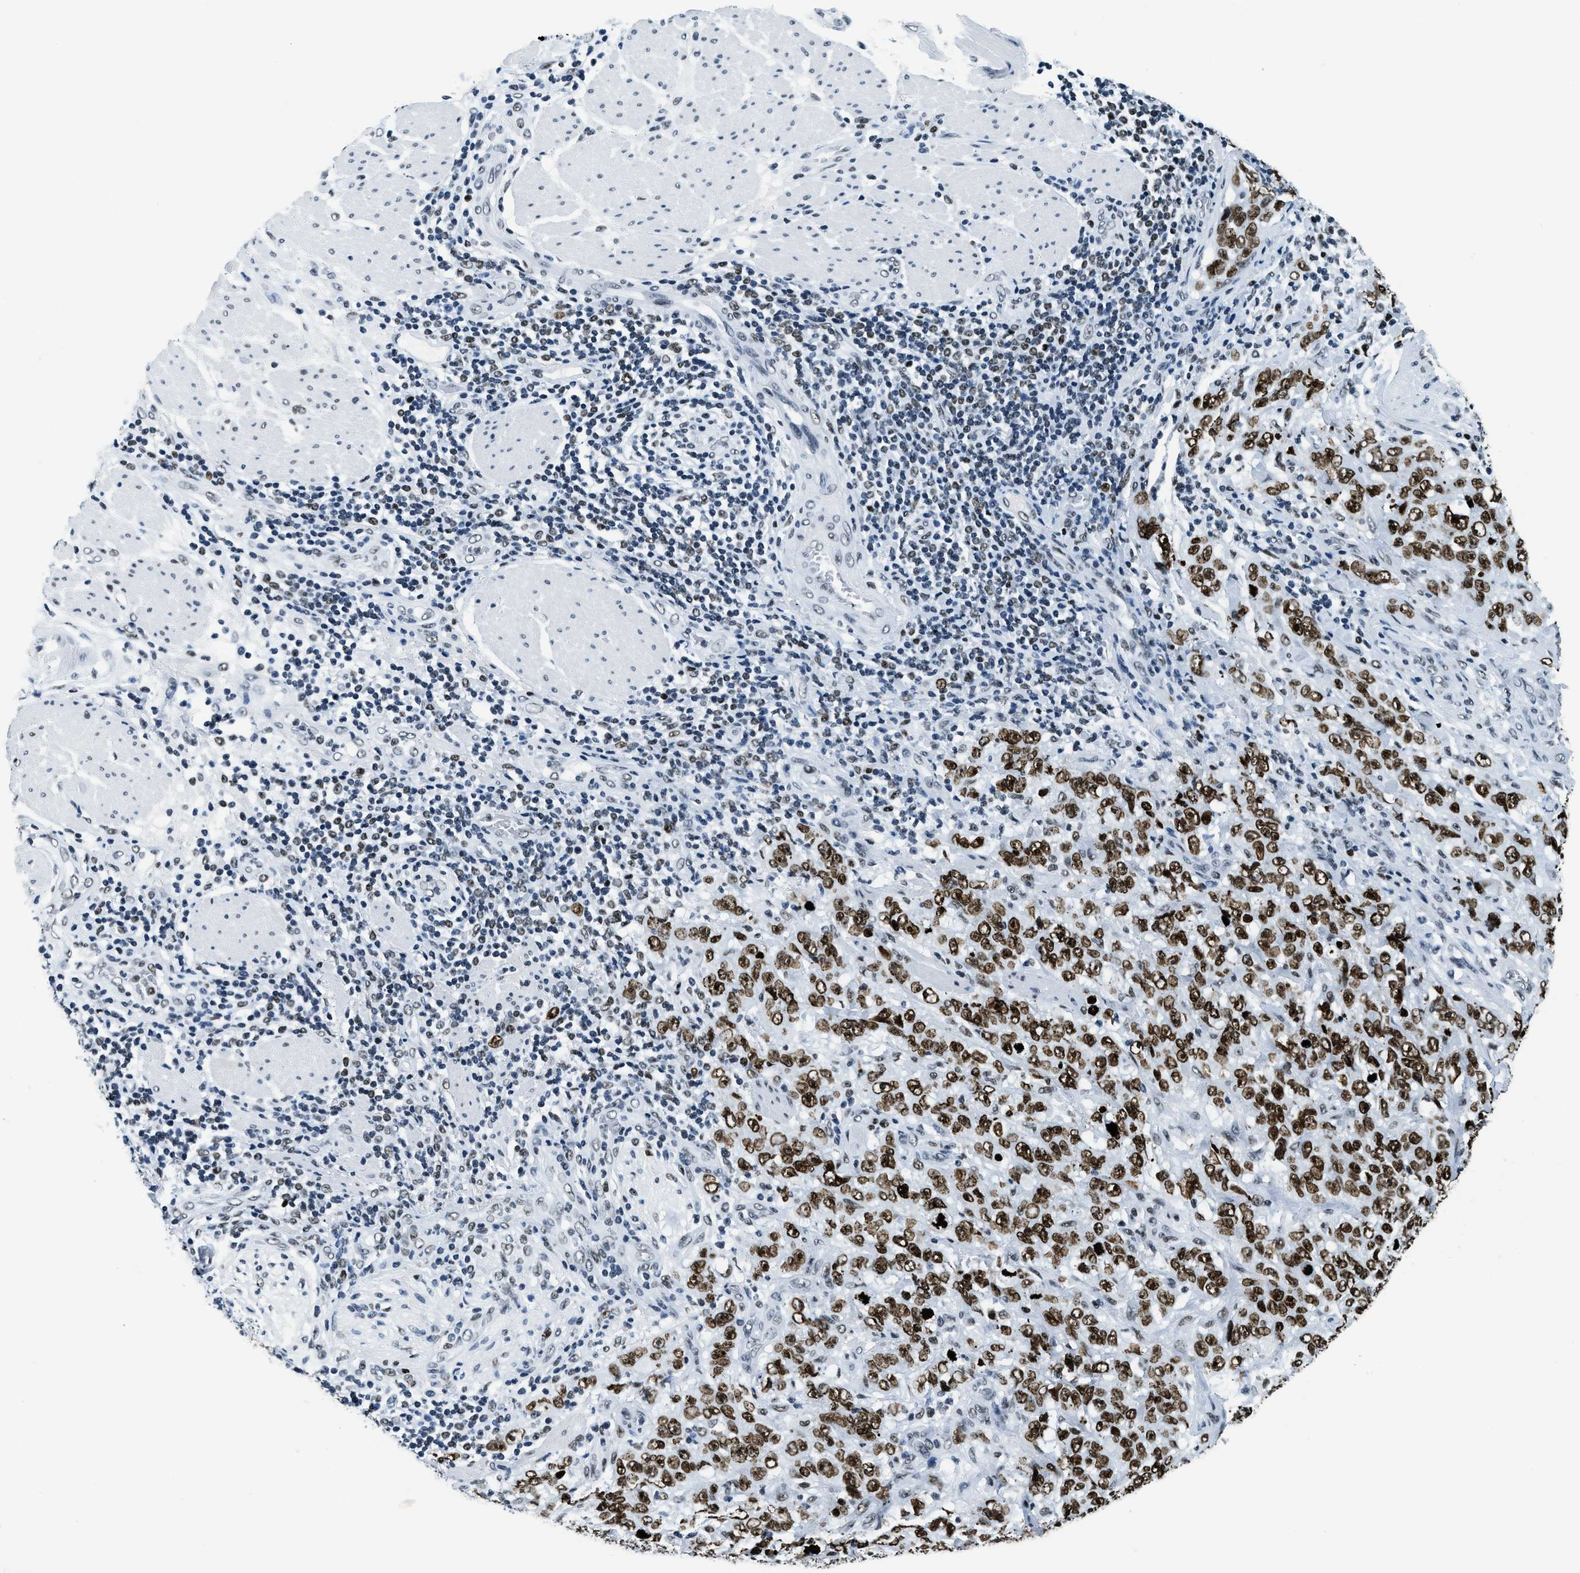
{"staining": {"intensity": "strong", "quantity": ">75%", "location": "nuclear"}, "tissue": "stomach cancer", "cell_type": "Tumor cells", "image_type": "cancer", "snomed": [{"axis": "morphology", "description": "Adenocarcinoma, NOS"}, {"axis": "topography", "description": "Stomach"}], "caption": "Stomach adenocarcinoma tissue exhibits strong nuclear positivity in about >75% of tumor cells (DAB (3,3'-diaminobenzidine) IHC, brown staining for protein, blue staining for nuclei).", "gene": "TOP1", "patient": {"sex": "male", "age": 48}}